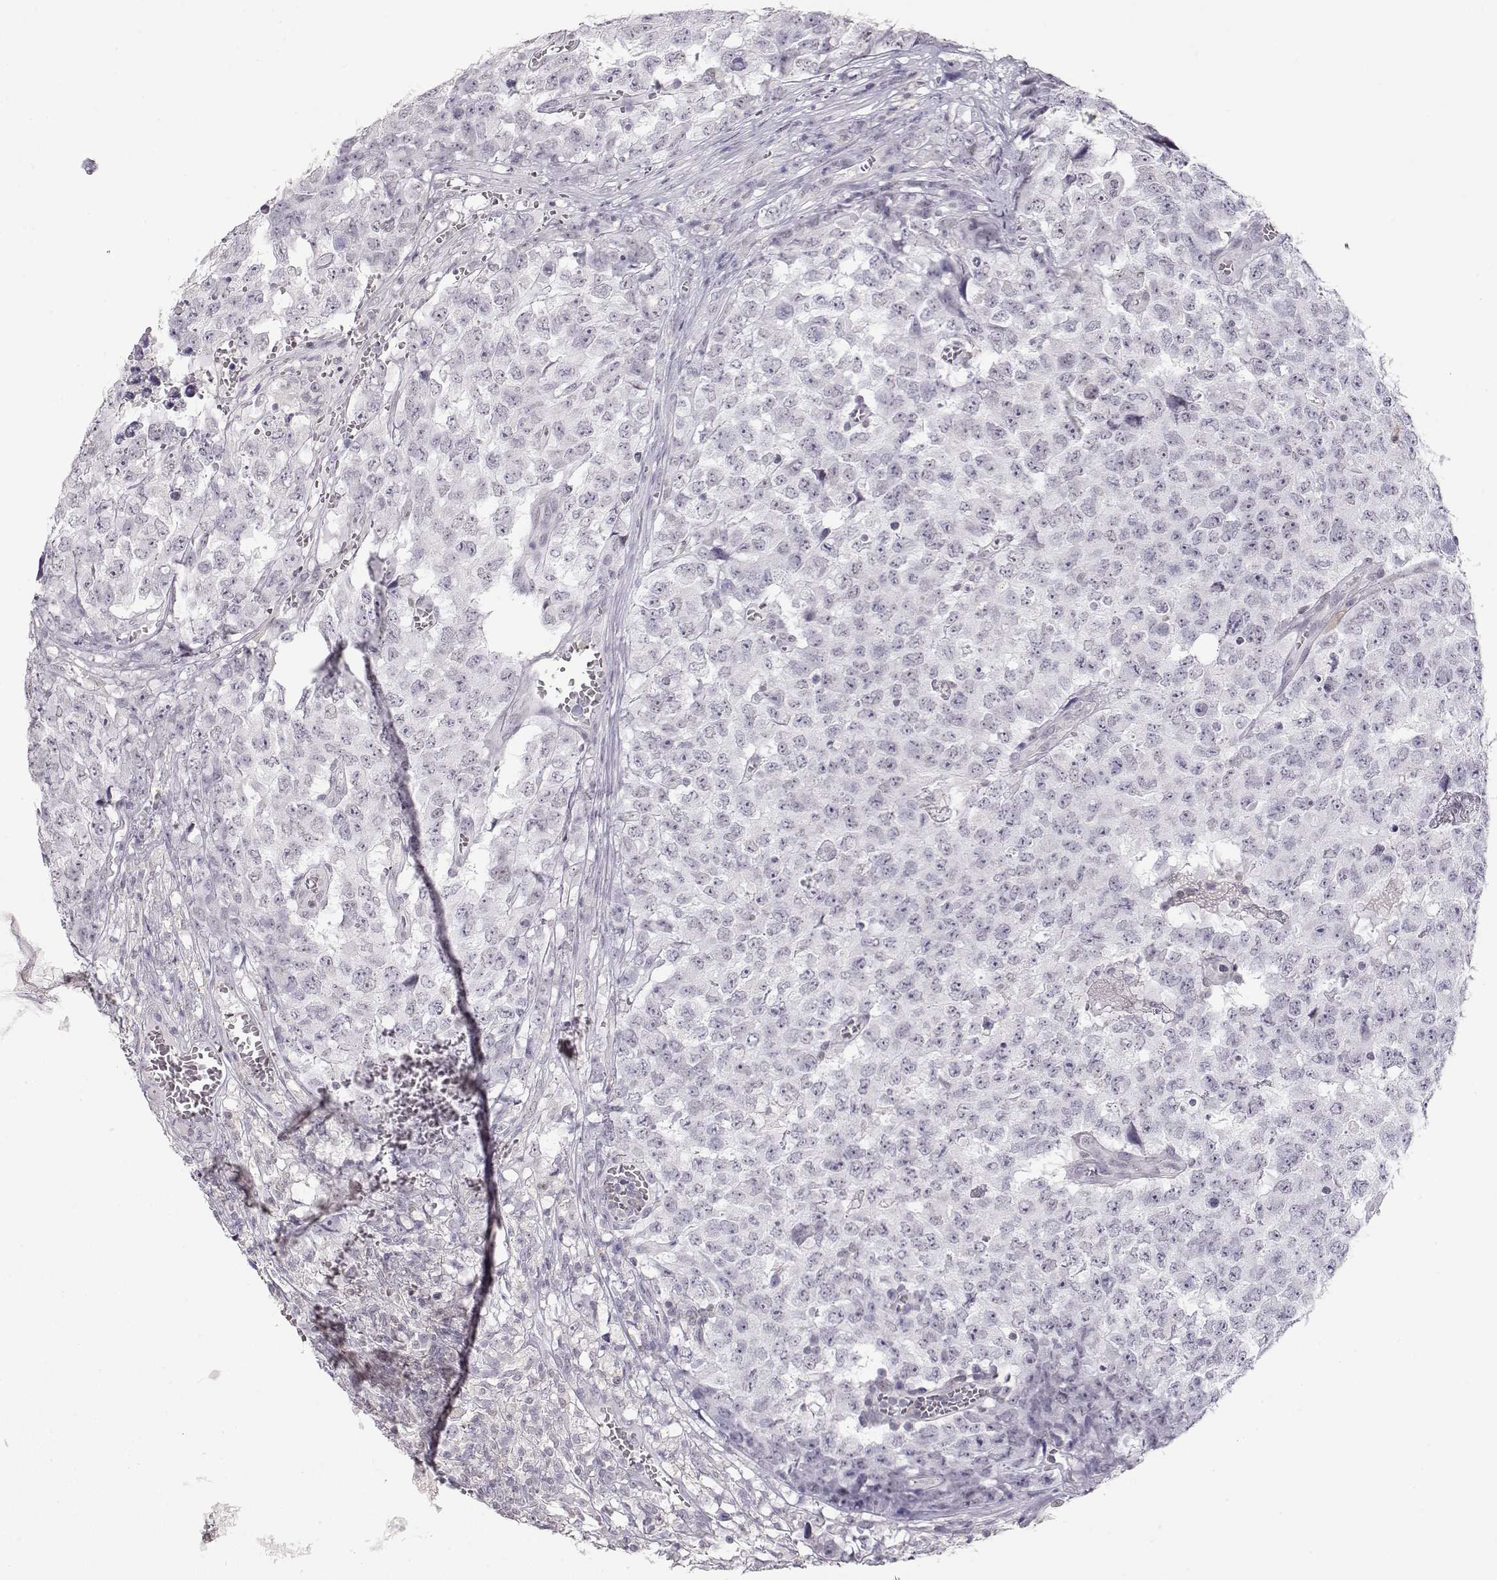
{"staining": {"intensity": "negative", "quantity": "none", "location": "none"}, "tissue": "testis cancer", "cell_type": "Tumor cells", "image_type": "cancer", "snomed": [{"axis": "morphology", "description": "Carcinoma, Embryonal, NOS"}, {"axis": "topography", "description": "Testis"}], "caption": "Embryonal carcinoma (testis) was stained to show a protein in brown. There is no significant positivity in tumor cells.", "gene": "TEPP", "patient": {"sex": "male", "age": 23}}